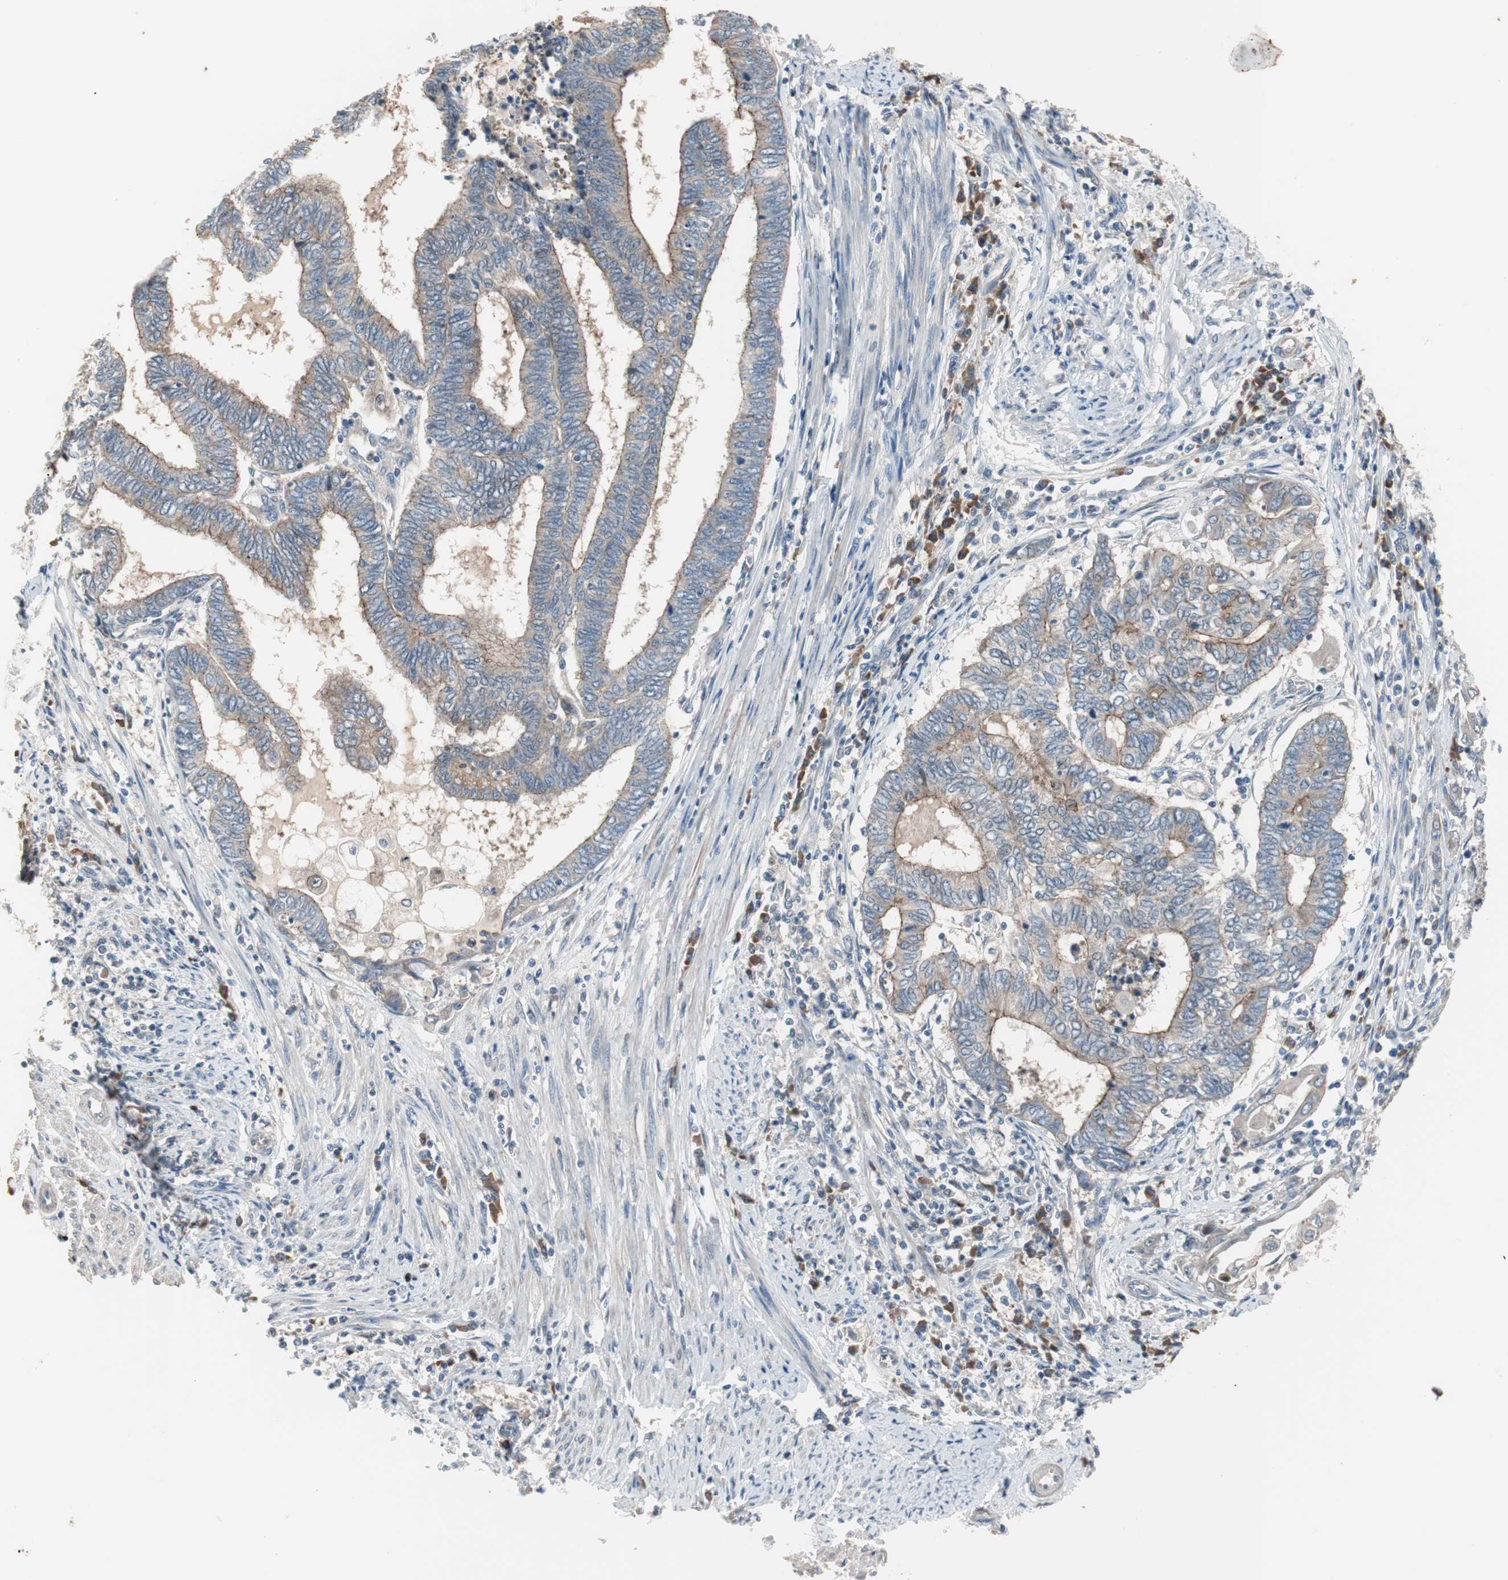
{"staining": {"intensity": "weak", "quantity": ">75%", "location": "cytoplasmic/membranous"}, "tissue": "endometrial cancer", "cell_type": "Tumor cells", "image_type": "cancer", "snomed": [{"axis": "morphology", "description": "Adenocarcinoma, NOS"}, {"axis": "topography", "description": "Uterus"}, {"axis": "topography", "description": "Endometrium"}], "caption": "There is low levels of weak cytoplasmic/membranous positivity in tumor cells of endometrial adenocarcinoma, as demonstrated by immunohistochemical staining (brown color).", "gene": "PCK1", "patient": {"sex": "female", "age": 70}}